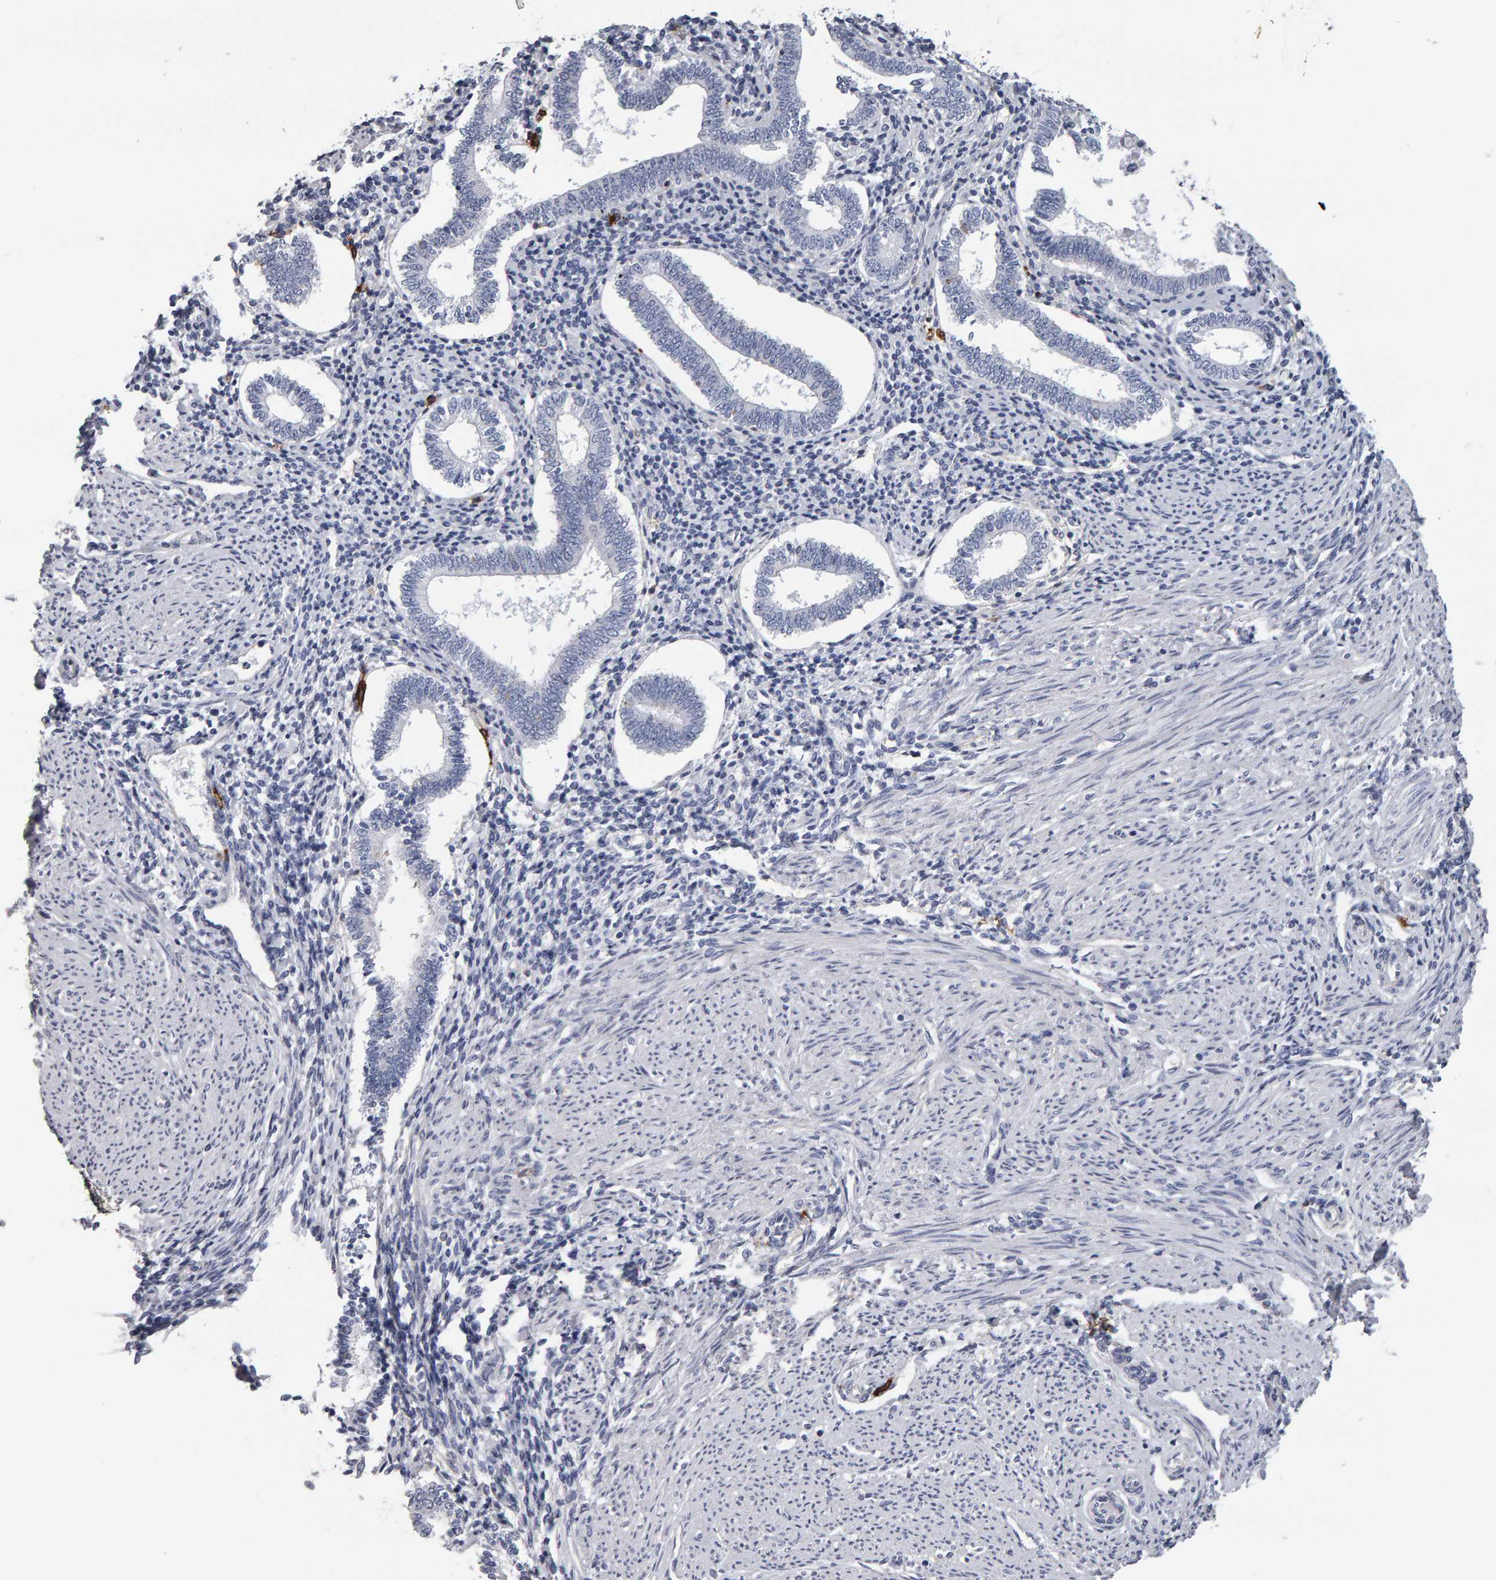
{"staining": {"intensity": "negative", "quantity": "none", "location": "none"}, "tissue": "endometrium", "cell_type": "Cells in endometrial stroma", "image_type": "normal", "snomed": [{"axis": "morphology", "description": "Normal tissue, NOS"}, {"axis": "topography", "description": "Endometrium"}], "caption": "Image shows no protein positivity in cells in endometrial stroma of normal endometrium. (DAB (3,3'-diaminobenzidine) immunohistochemistry (IHC), high magnification).", "gene": "CD38", "patient": {"sex": "female", "age": 42}}